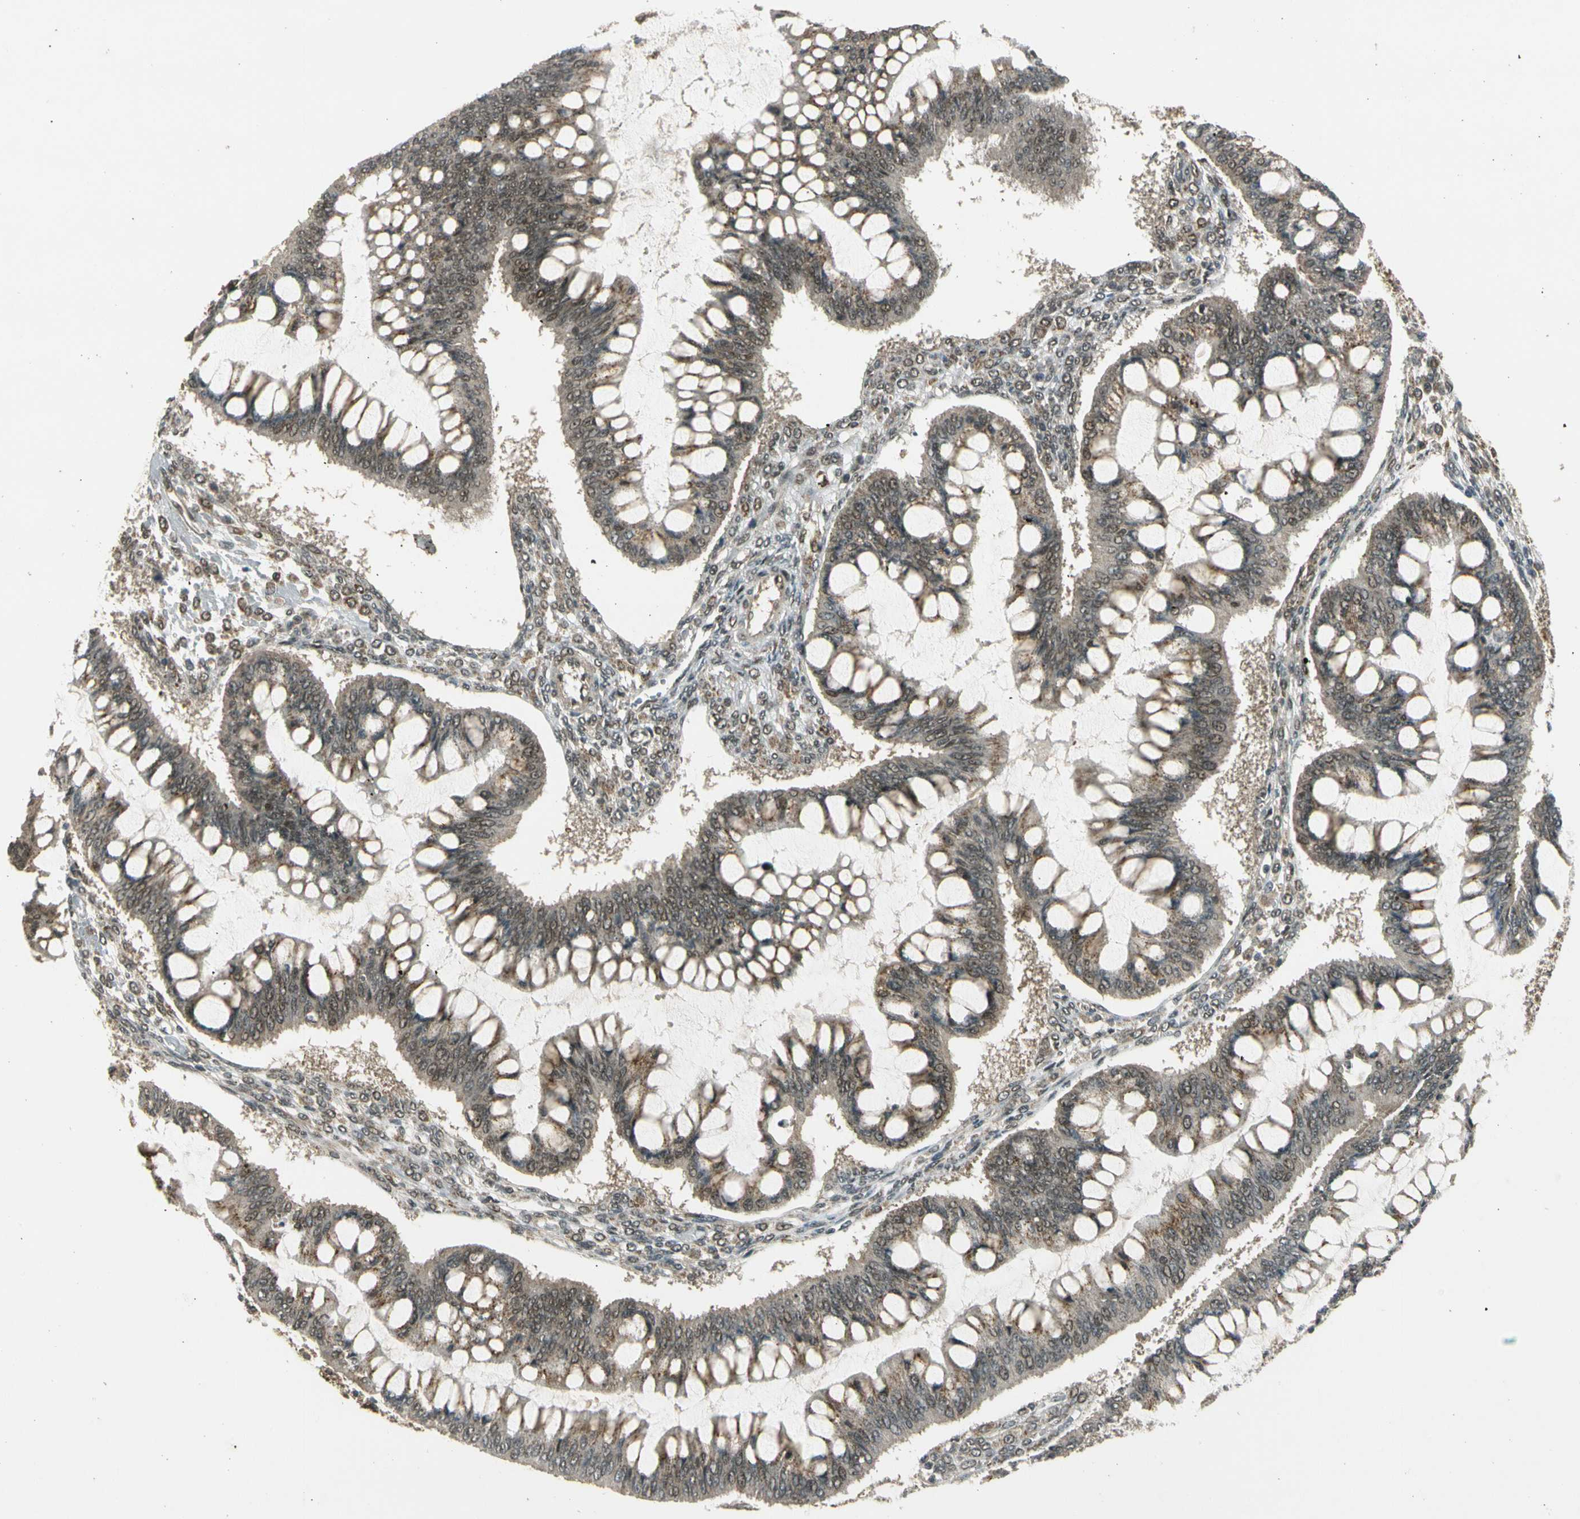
{"staining": {"intensity": "weak", "quantity": ">75%", "location": "cytoplasmic/membranous,nuclear"}, "tissue": "ovarian cancer", "cell_type": "Tumor cells", "image_type": "cancer", "snomed": [{"axis": "morphology", "description": "Cystadenocarcinoma, mucinous, NOS"}, {"axis": "topography", "description": "Ovary"}], "caption": "Ovarian cancer stained for a protein (brown) exhibits weak cytoplasmic/membranous and nuclear positive positivity in about >75% of tumor cells.", "gene": "ZNF135", "patient": {"sex": "female", "age": 73}}